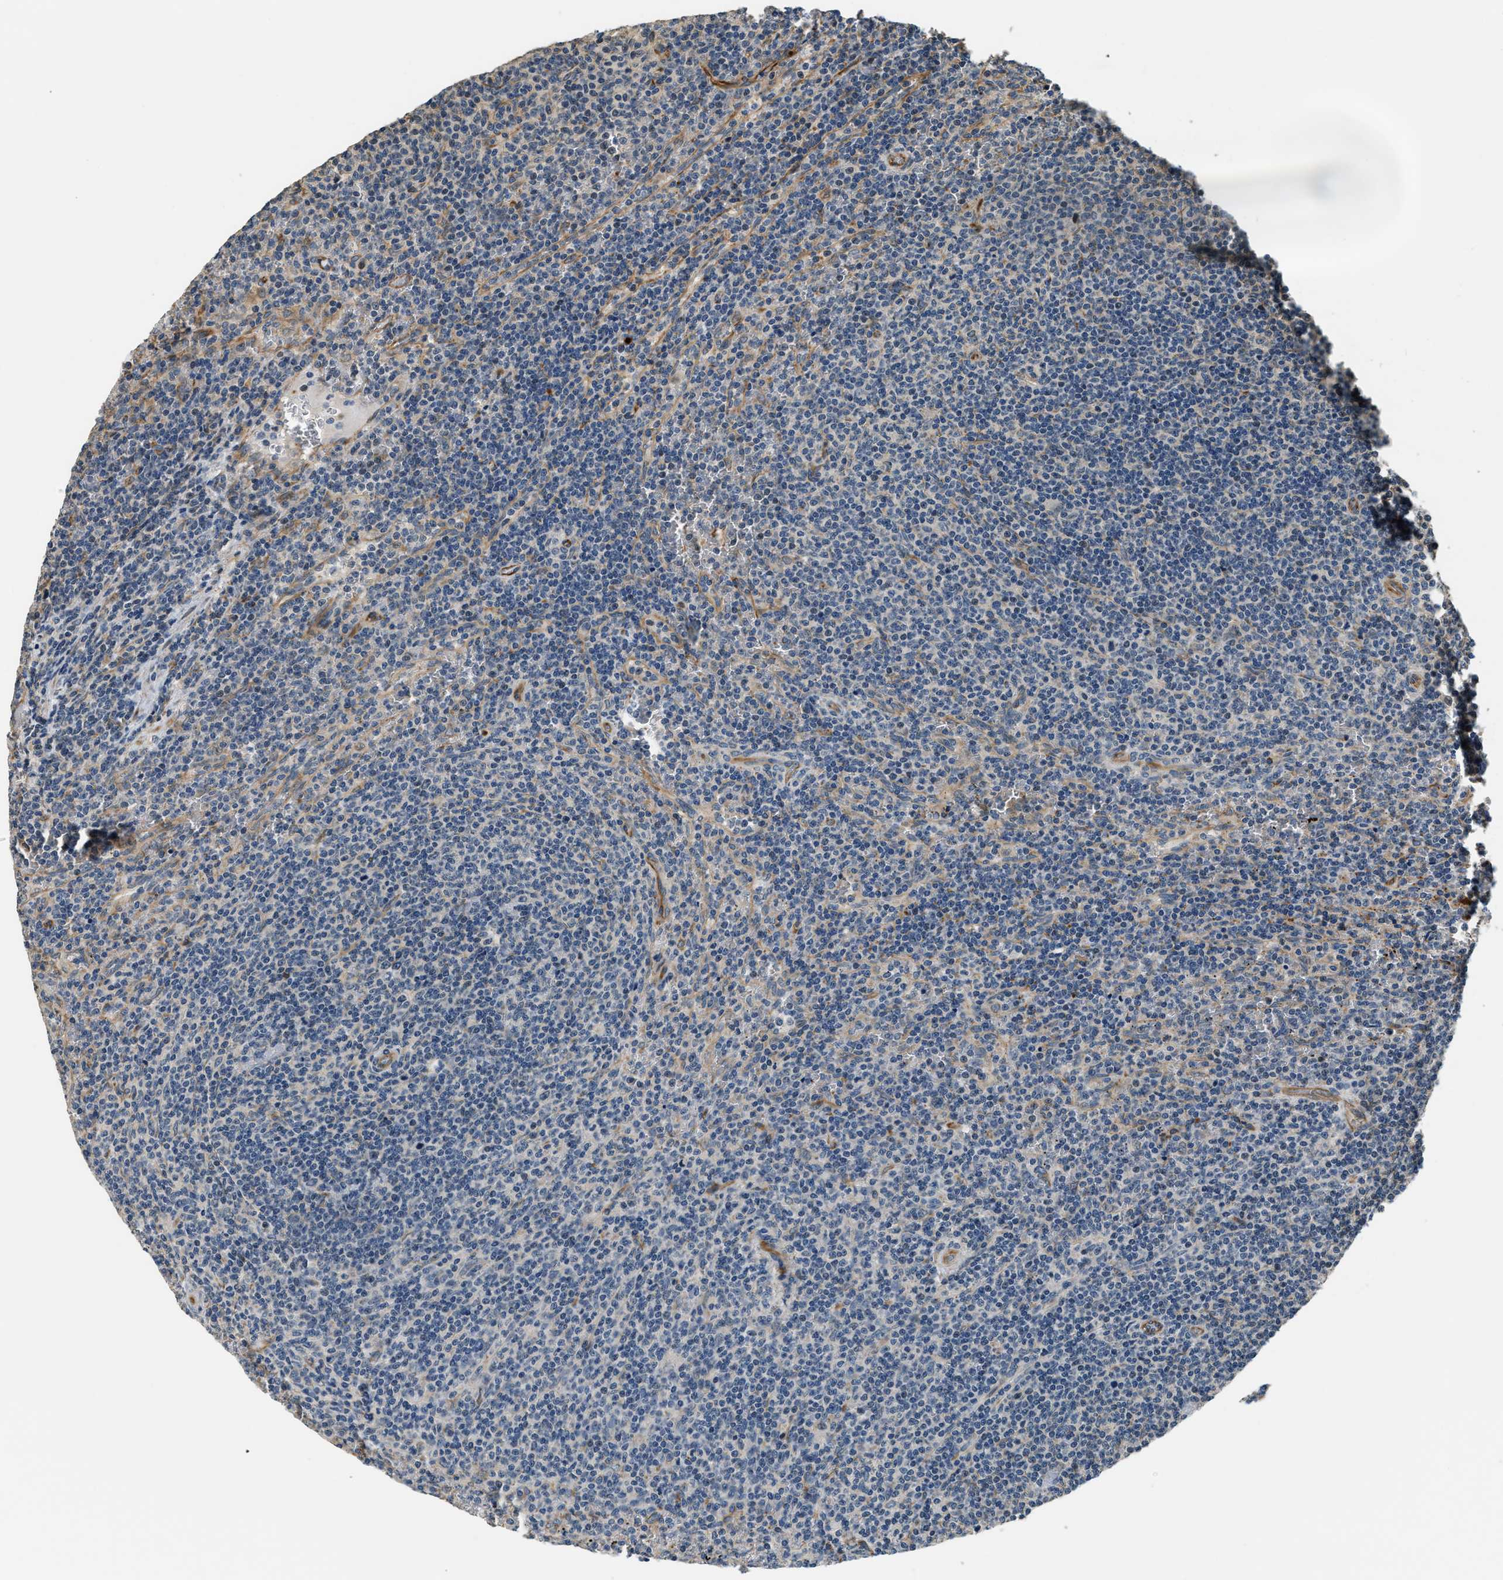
{"staining": {"intensity": "negative", "quantity": "none", "location": "none"}, "tissue": "lymphoma", "cell_type": "Tumor cells", "image_type": "cancer", "snomed": [{"axis": "morphology", "description": "Malignant lymphoma, non-Hodgkin's type, Low grade"}, {"axis": "topography", "description": "Spleen"}], "caption": "There is no significant staining in tumor cells of lymphoma.", "gene": "ALOX12", "patient": {"sex": "female", "age": 50}}